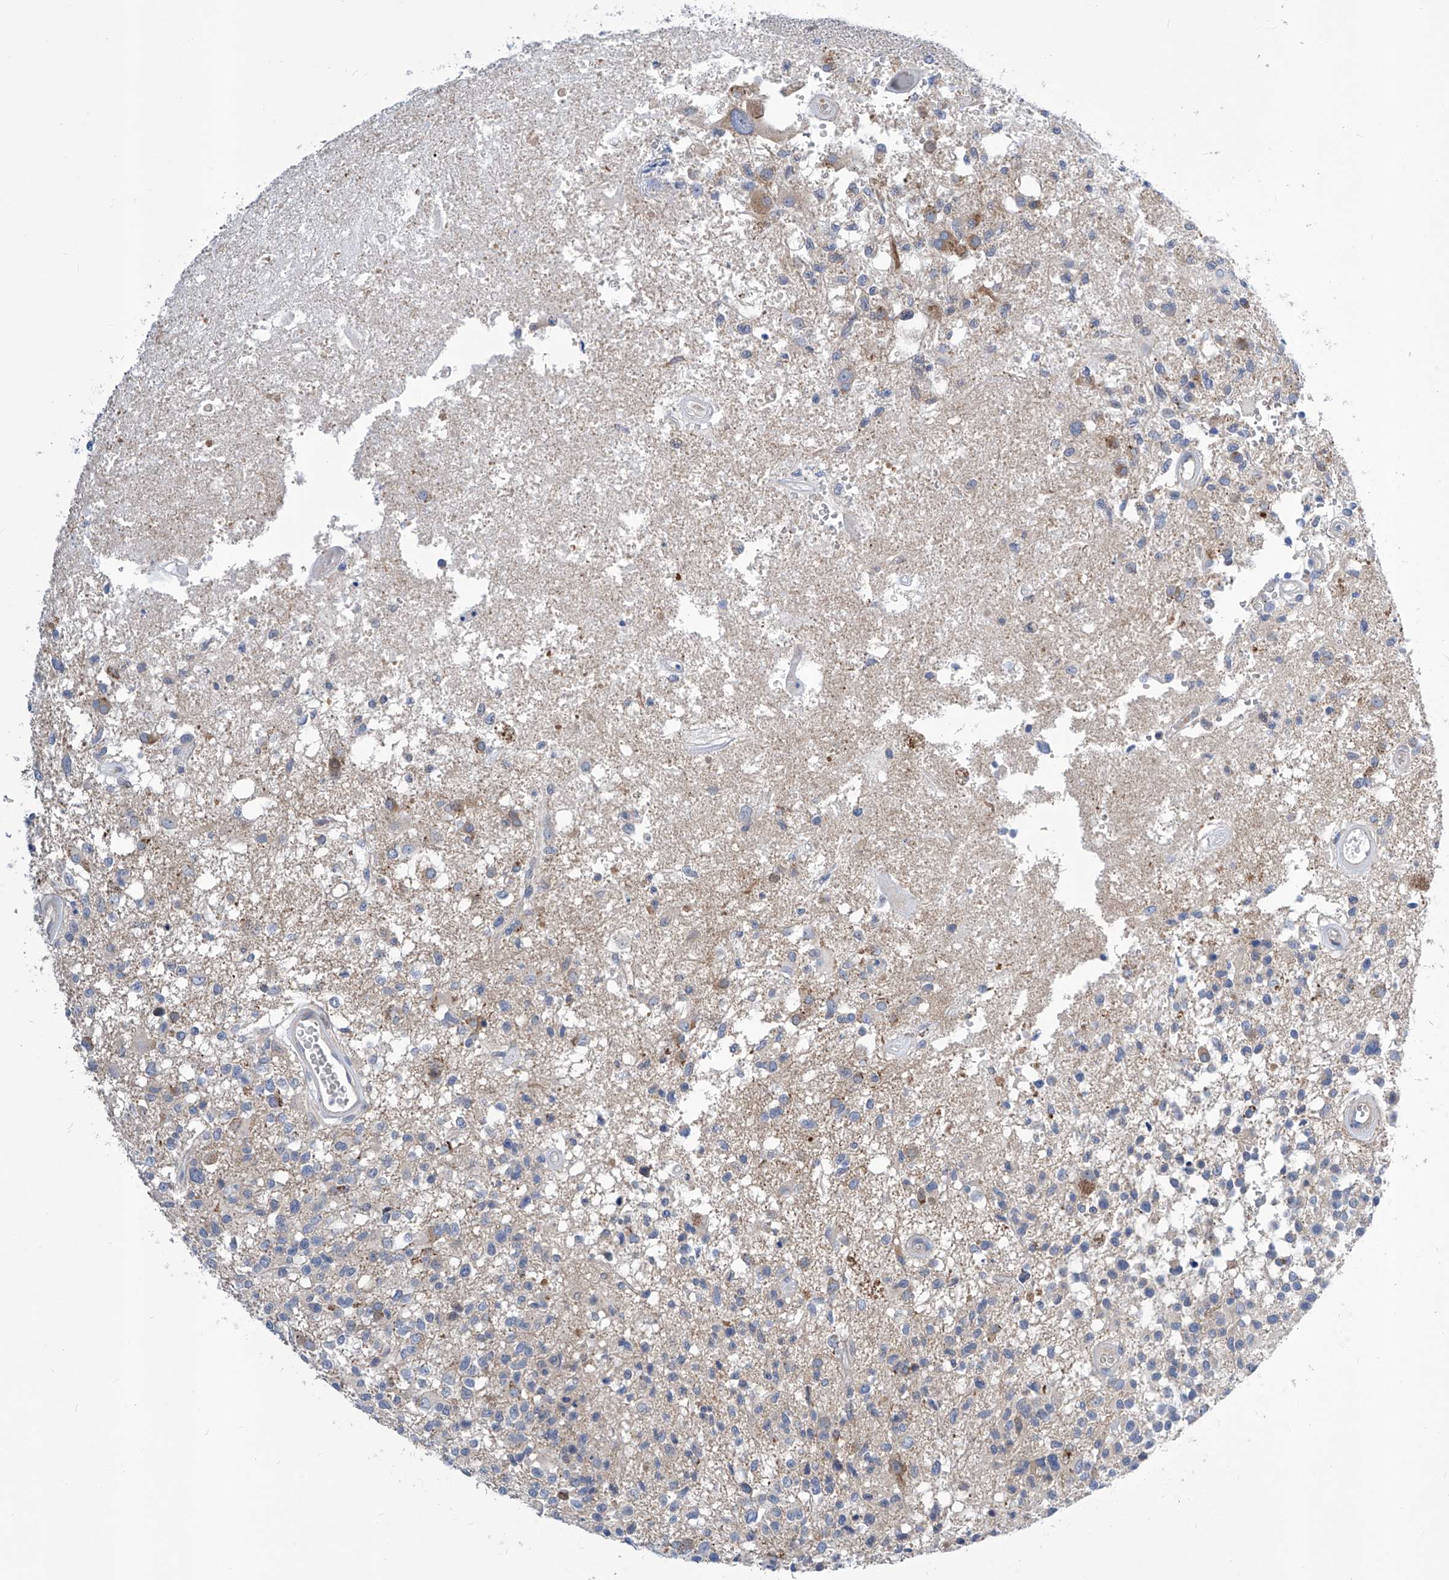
{"staining": {"intensity": "negative", "quantity": "none", "location": "none"}, "tissue": "glioma", "cell_type": "Tumor cells", "image_type": "cancer", "snomed": [{"axis": "morphology", "description": "Glioma, malignant, High grade"}, {"axis": "morphology", "description": "Glioblastoma, NOS"}, {"axis": "topography", "description": "Brain"}], "caption": "Glioma was stained to show a protein in brown. There is no significant staining in tumor cells.", "gene": "SRBD1", "patient": {"sex": "male", "age": 60}}